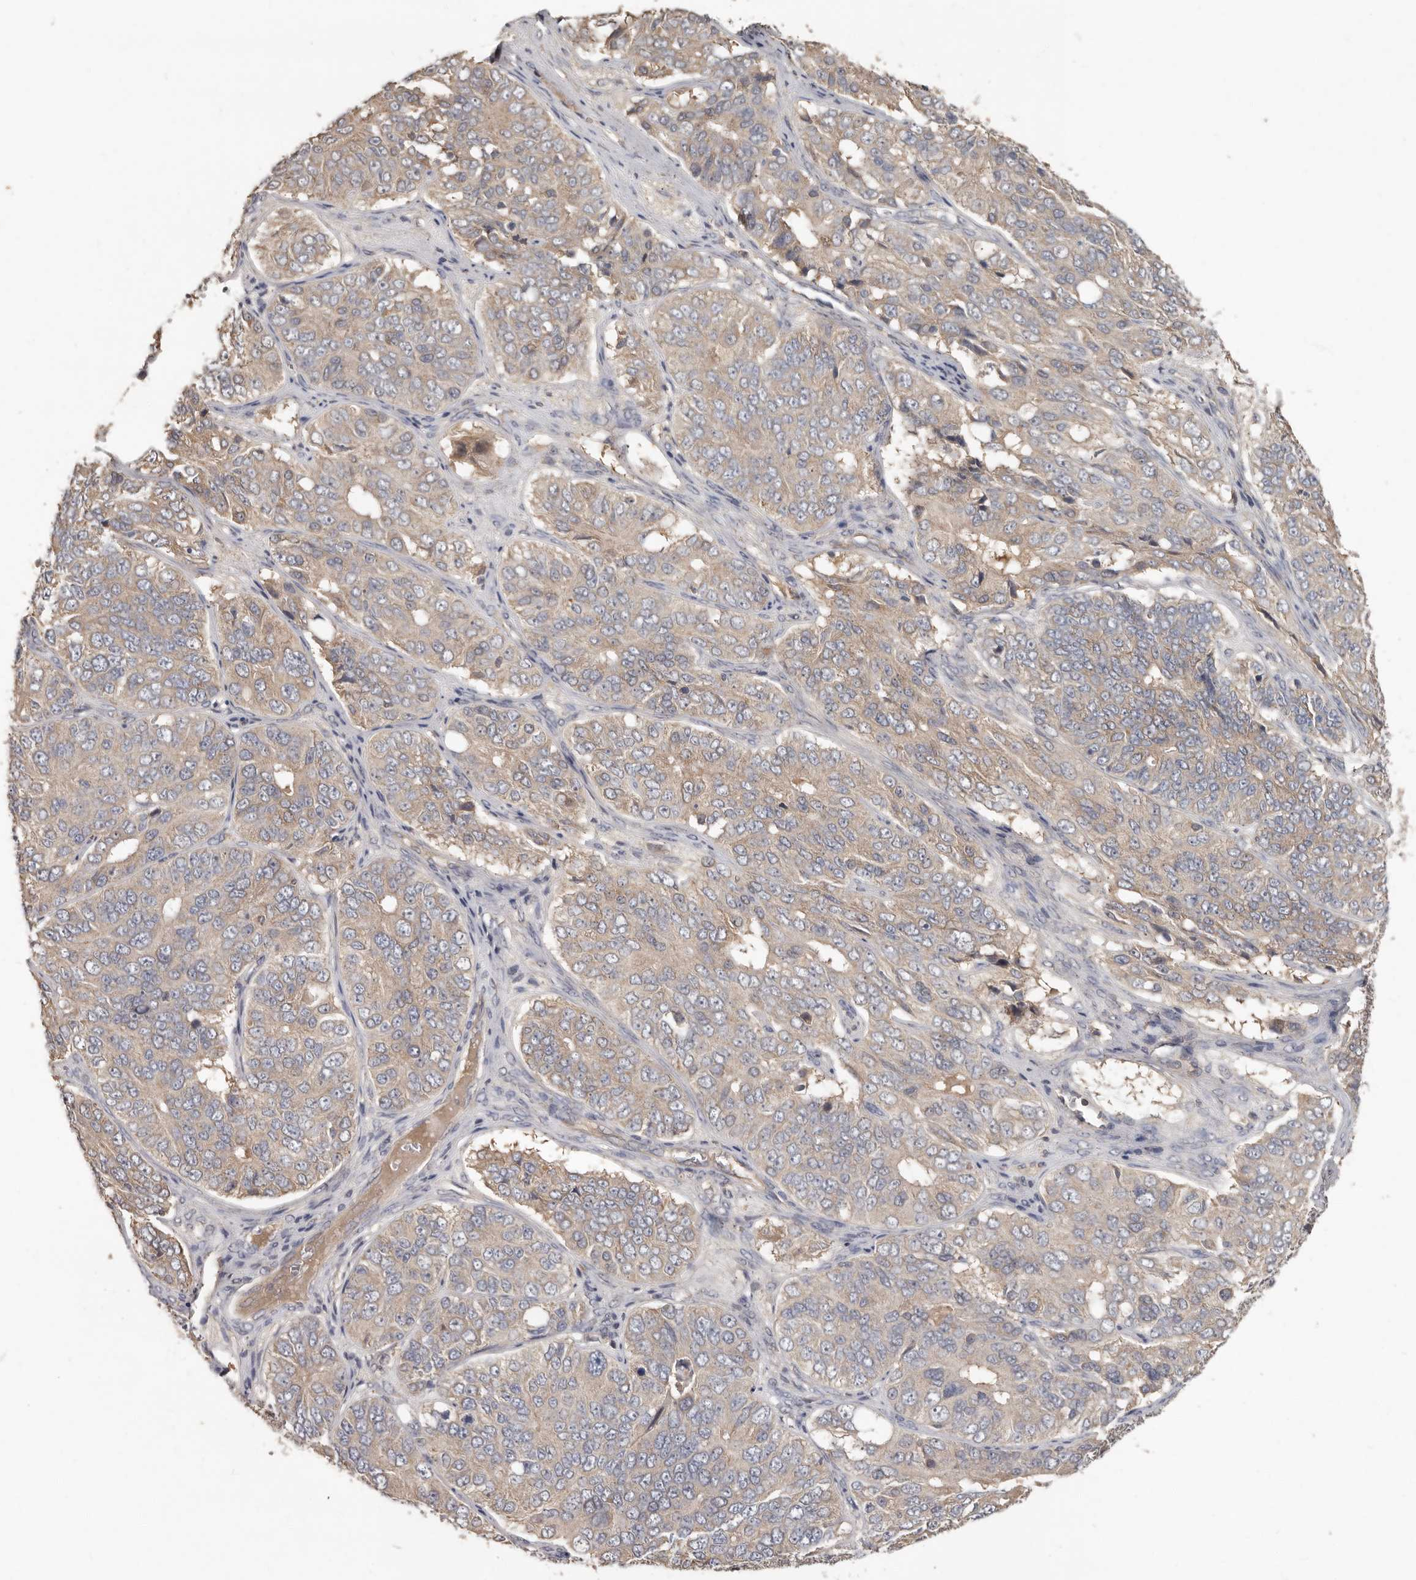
{"staining": {"intensity": "weak", "quantity": ">75%", "location": "cytoplasmic/membranous"}, "tissue": "ovarian cancer", "cell_type": "Tumor cells", "image_type": "cancer", "snomed": [{"axis": "morphology", "description": "Carcinoma, endometroid"}, {"axis": "topography", "description": "Ovary"}], "caption": "Tumor cells reveal low levels of weak cytoplasmic/membranous expression in approximately >75% of cells in ovarian endometroid carcinoma.", "gene": "KIF26B", "patient": {"sex": "female", "age": 51}}